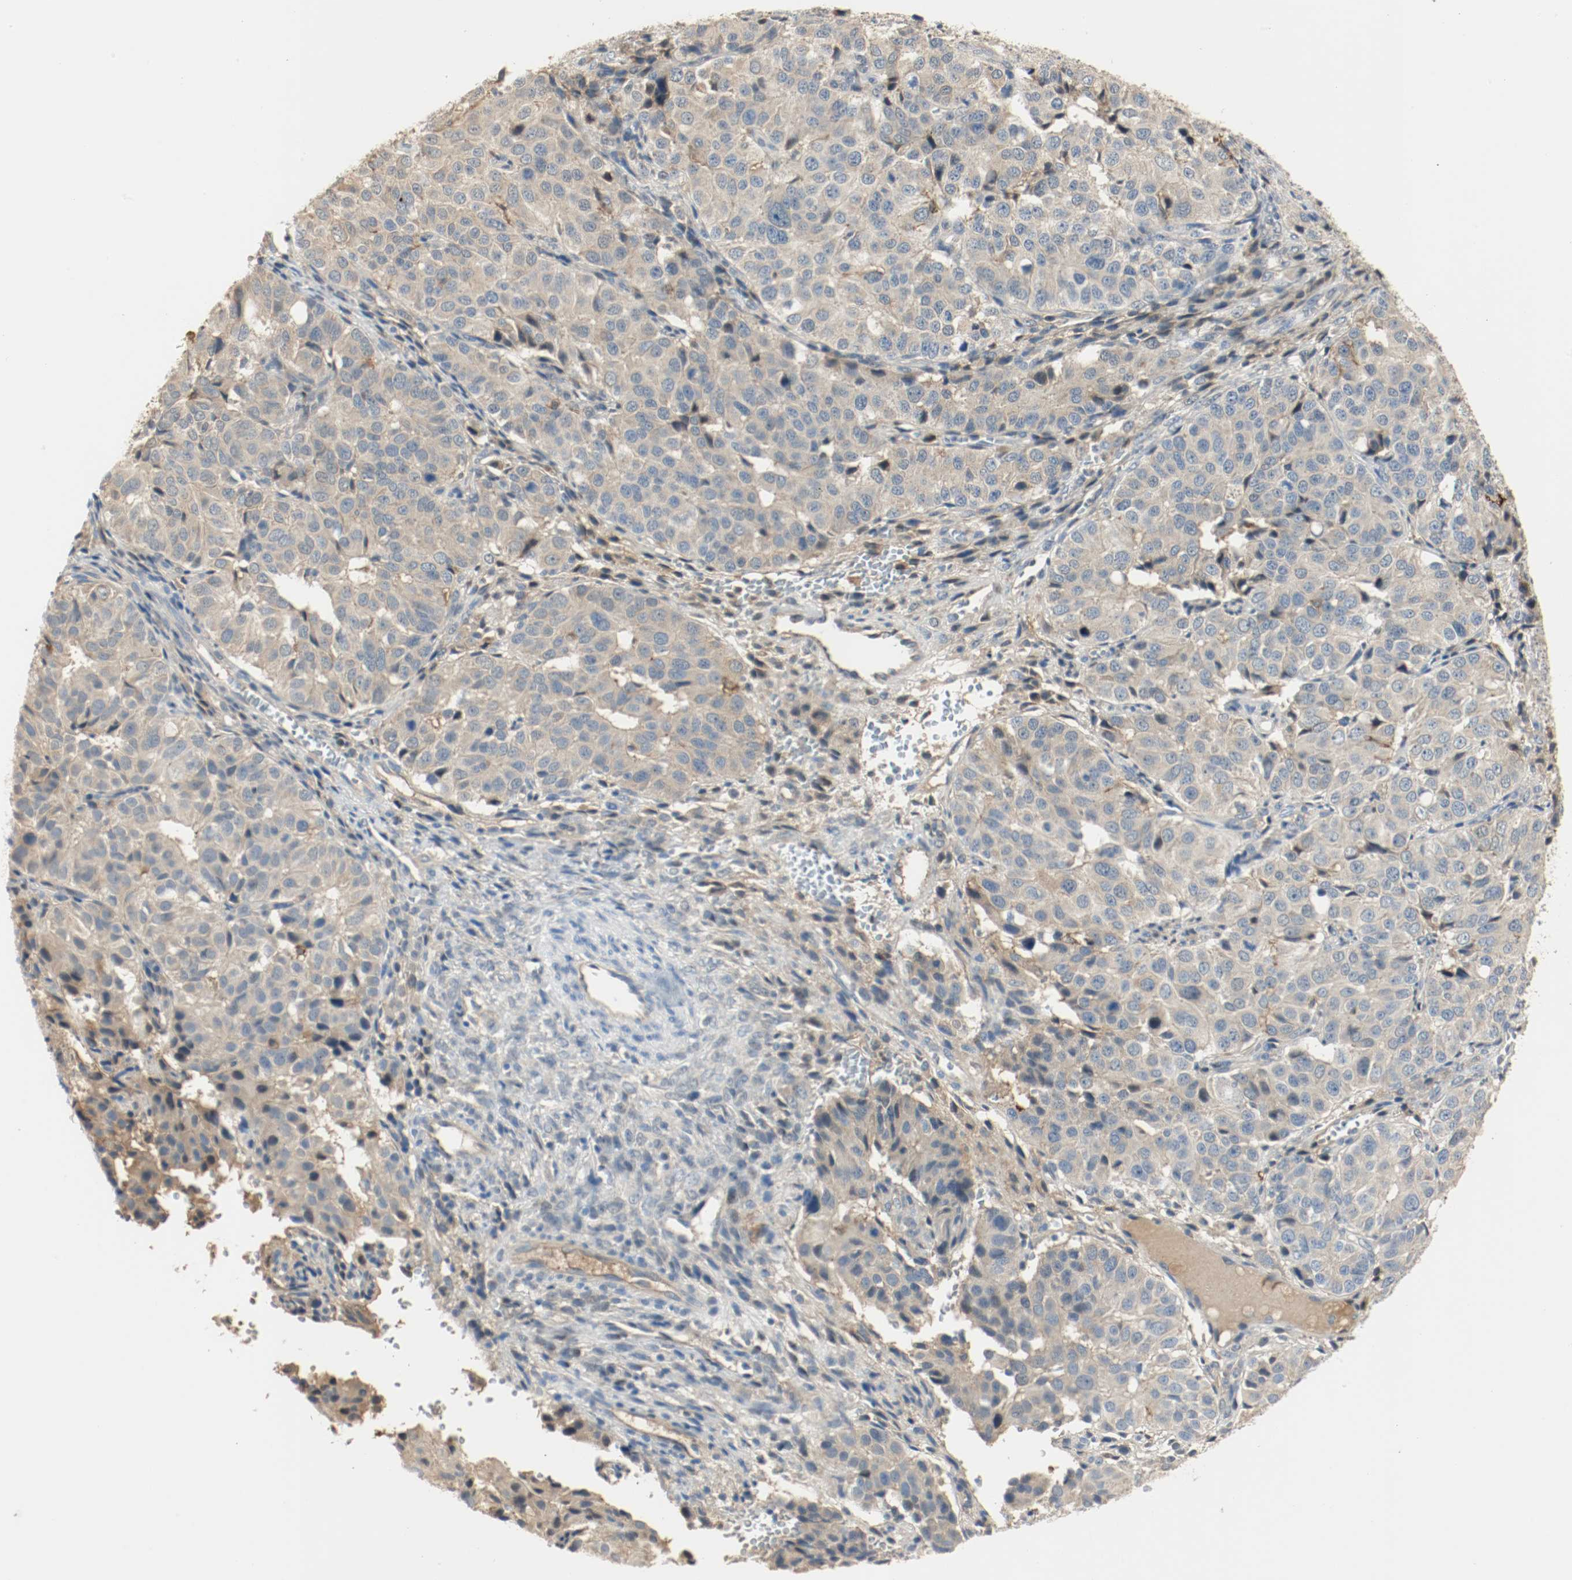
{"staining": {"intensity": "weak", "quantity": ">75%", "location": "cytoplasmic/membranous"}, "tissue": "ovarian cancer", "cell_type": "Tumor cells", "image_type": "cancer", "snomed": [{"axis": "morphology", "description": "Carcinoma, endometroid"}, {"axis": "topography", "description": "Ovary"}], "caption": "High-power microscopy captured an immunohistochemistry photomicrograph of ovarian endometroid carcinoma, revealing weak cytoplasmic/membranous staining in about >75% of tumor cells.", "gene": "MELTF", "patient": {"sex": "female", "age": 51}}